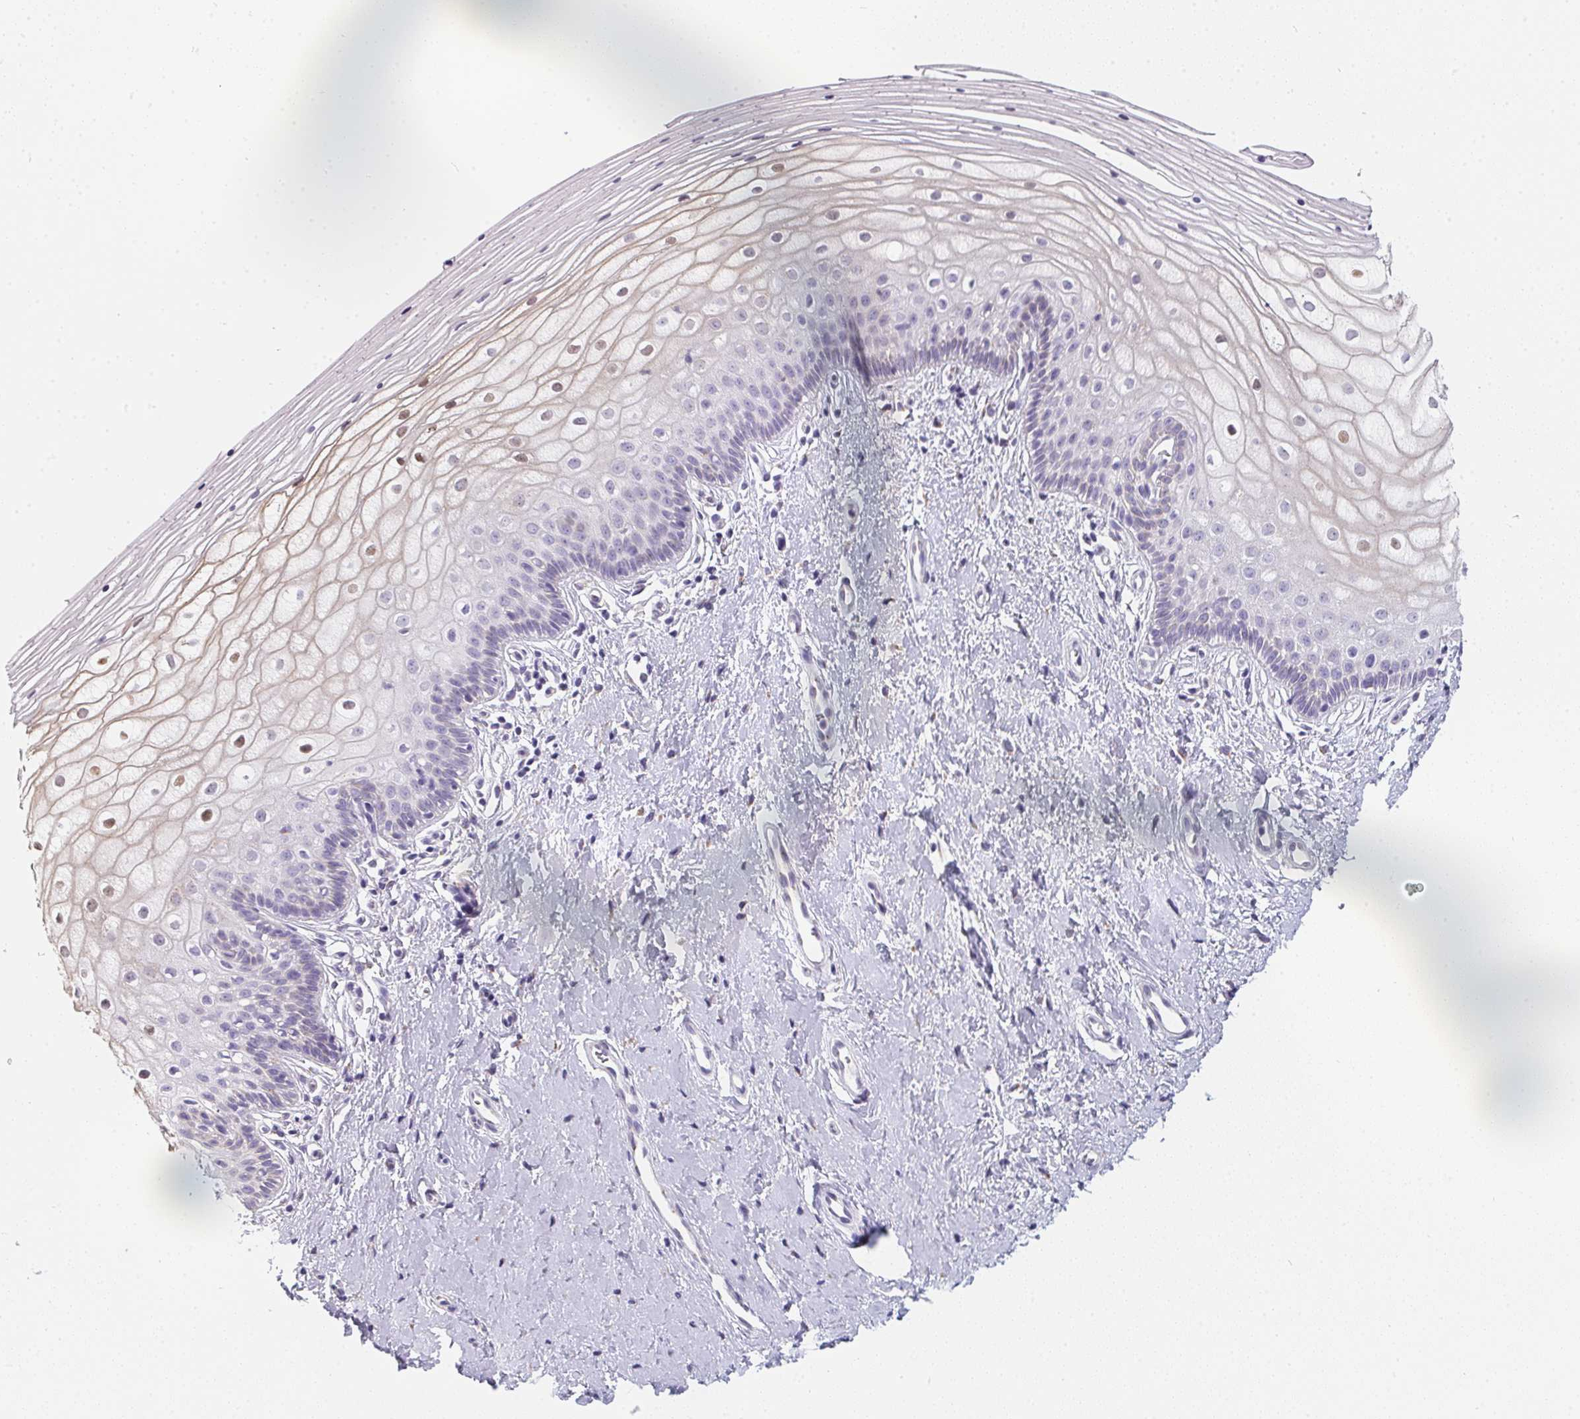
{"staining": {"intensity": "weak", "quantity": "<25%", "location": "nuclear"}, "tissue": "vagina", "cell_type": "Squamous epithelial cells", "image_type": "normal", "snomed": [{"axis": "morphology", "description": "Normal tissue, NOS"}, {"axis": "topography", "description": "Vagina"}], "caption": "High magnification brightfield microscopy of normal vagina stained with DAB (brown) and counterstained with hematoxylin (blue): squamous epithelial cells show no significant expression. (Stains: DAB (3,3'-diaminobenzidine) immunohistochemistry (IHC) with hematoxylin counter stain, Microscopy: brightfield microscopy at high magnification).", "gene": "MAP1A", "patient": {"sex": "female", "age": 39}}